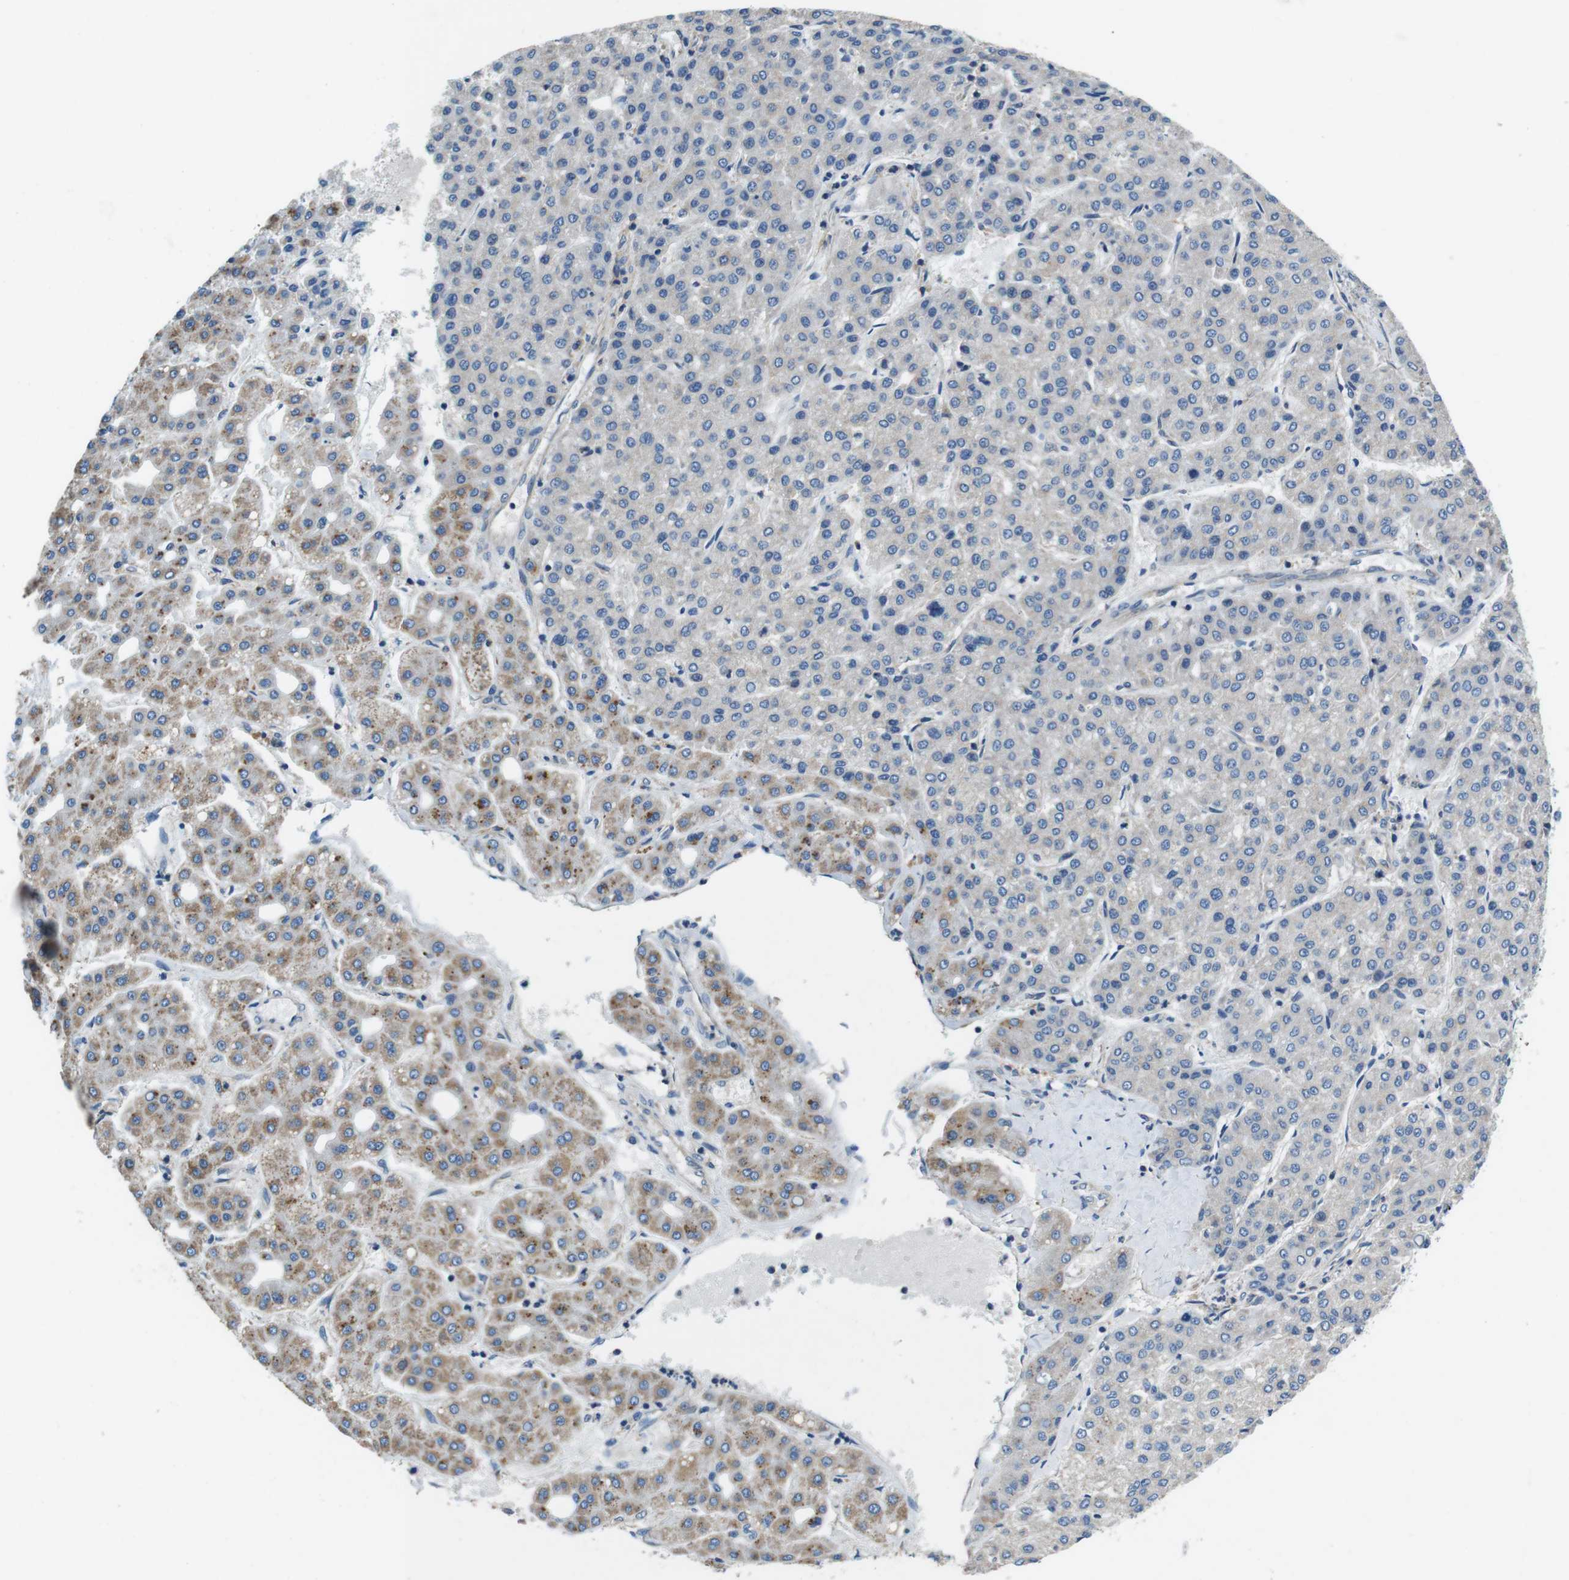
{"staining": {"intensity": "weak", "quantity": "<25%", "location": "cytoplasmic/membranous"}, "tissue": "liver cancer", "cell_type": "Tumor cells", "image_type": "cancer", "snomed": [{"axis": "morphology", "description": "Carcinoma, Hepatocellular, NOS"}, {"axis": "topography", "description": "Liver"}], "caption": "High power microscopy micrograph of an immunohistochemistry image of liver cancer, revealing no significant positivity in tumor cells.", "gene": "DENND4C", "patient": {"sex": "male", "age": 65}}